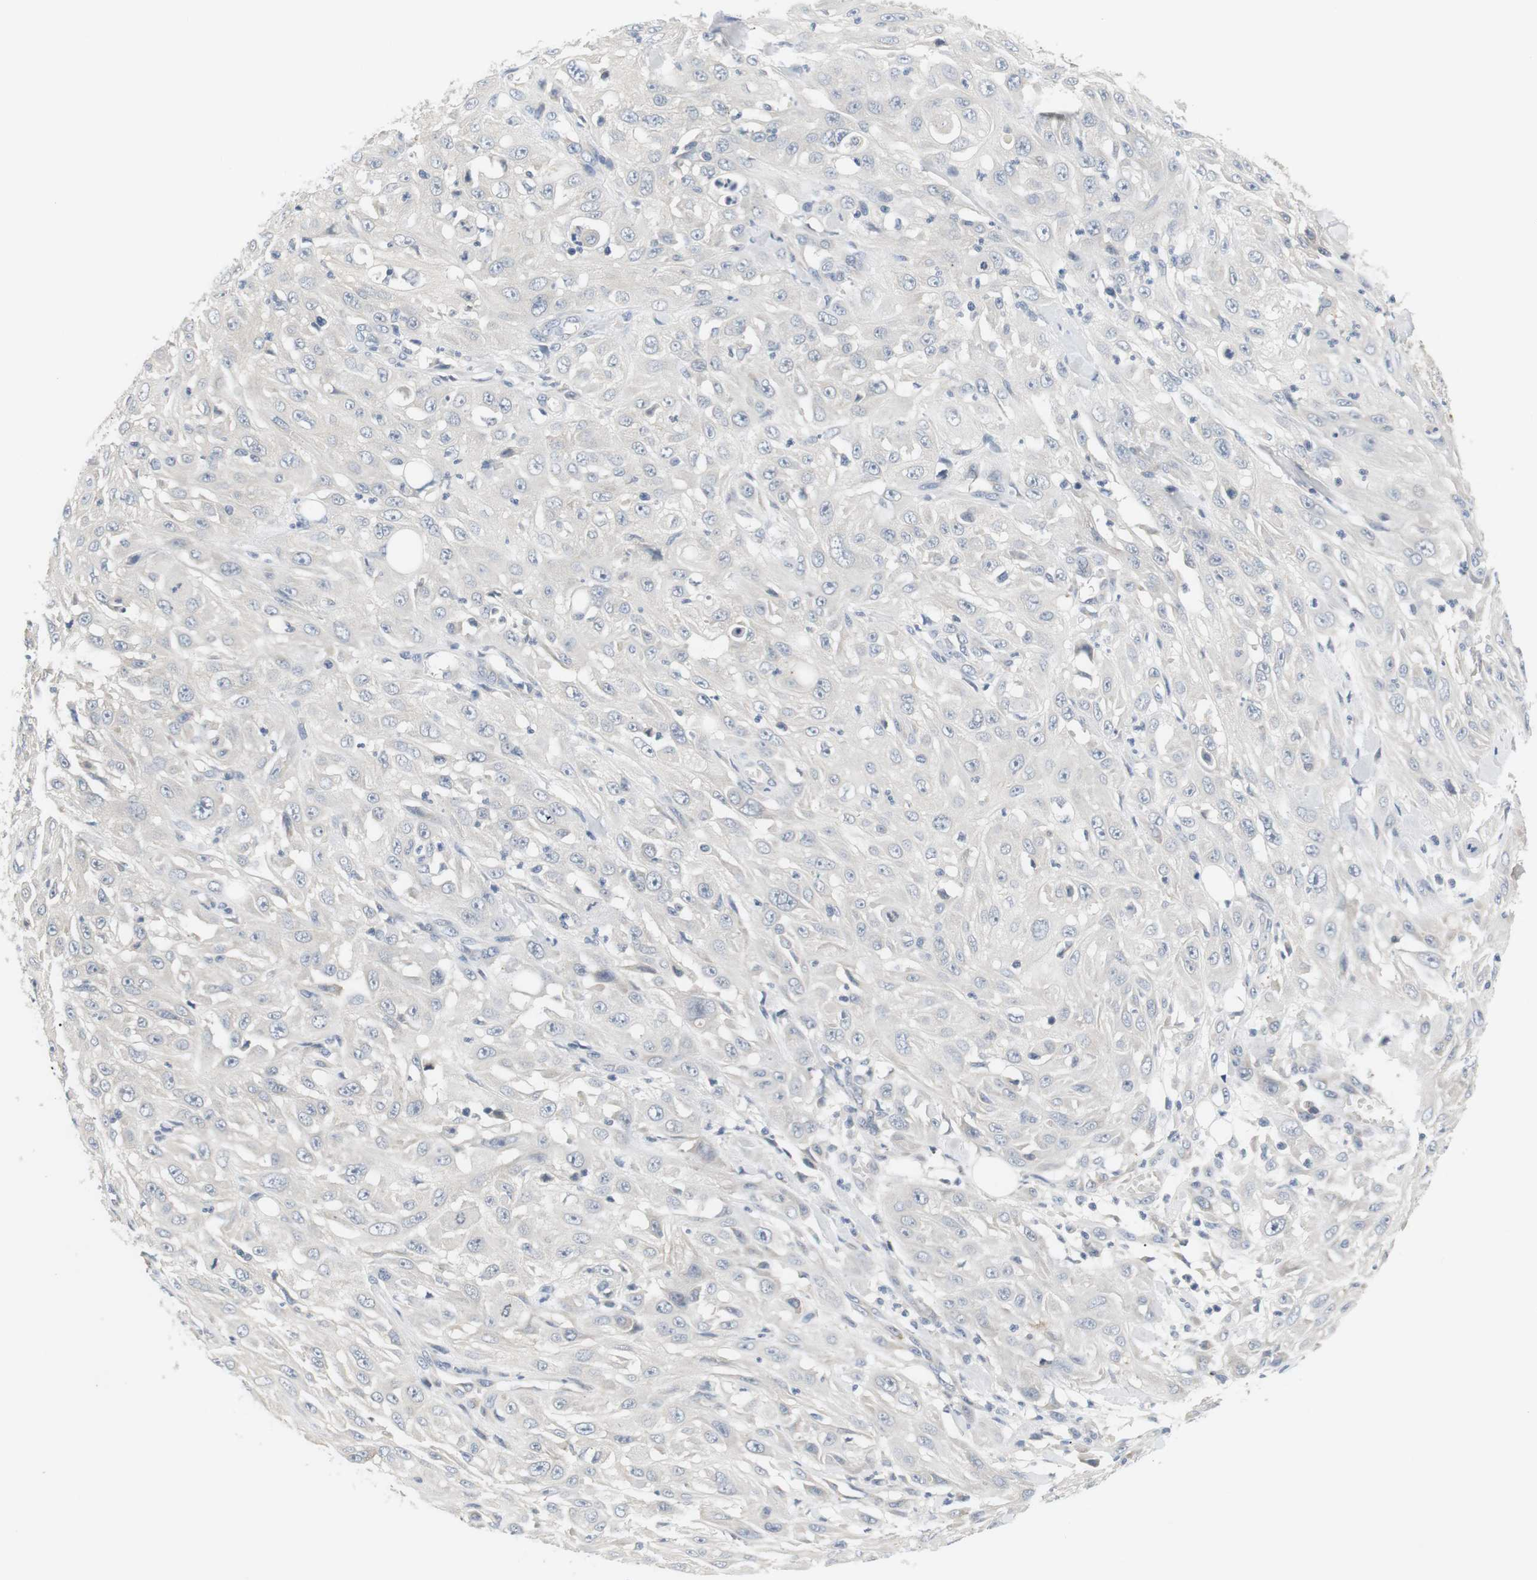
{"staining": {"intensity": "negative", "quantity": "none", "location": "none"}, "tissue": "skin cancer", "cell_type": "Tumor cells", "image_type": "cancer", "snomed": [{"axis": "morphology", "description": "Squamous cell carcinoma, NOS"}, {"axis": "morphology", "description": "Squamous cell carcinoma, metastatic, NOS"}, {"axis": "topography", "description": "Skin"}, {"axis": "topography", "description": "Lymph node"}], "caption": "Tumor cells are negative for brown protein staining in skin cancer.", "gene": "EVA1C", "patient": {"sex": "male", "age": 75}}